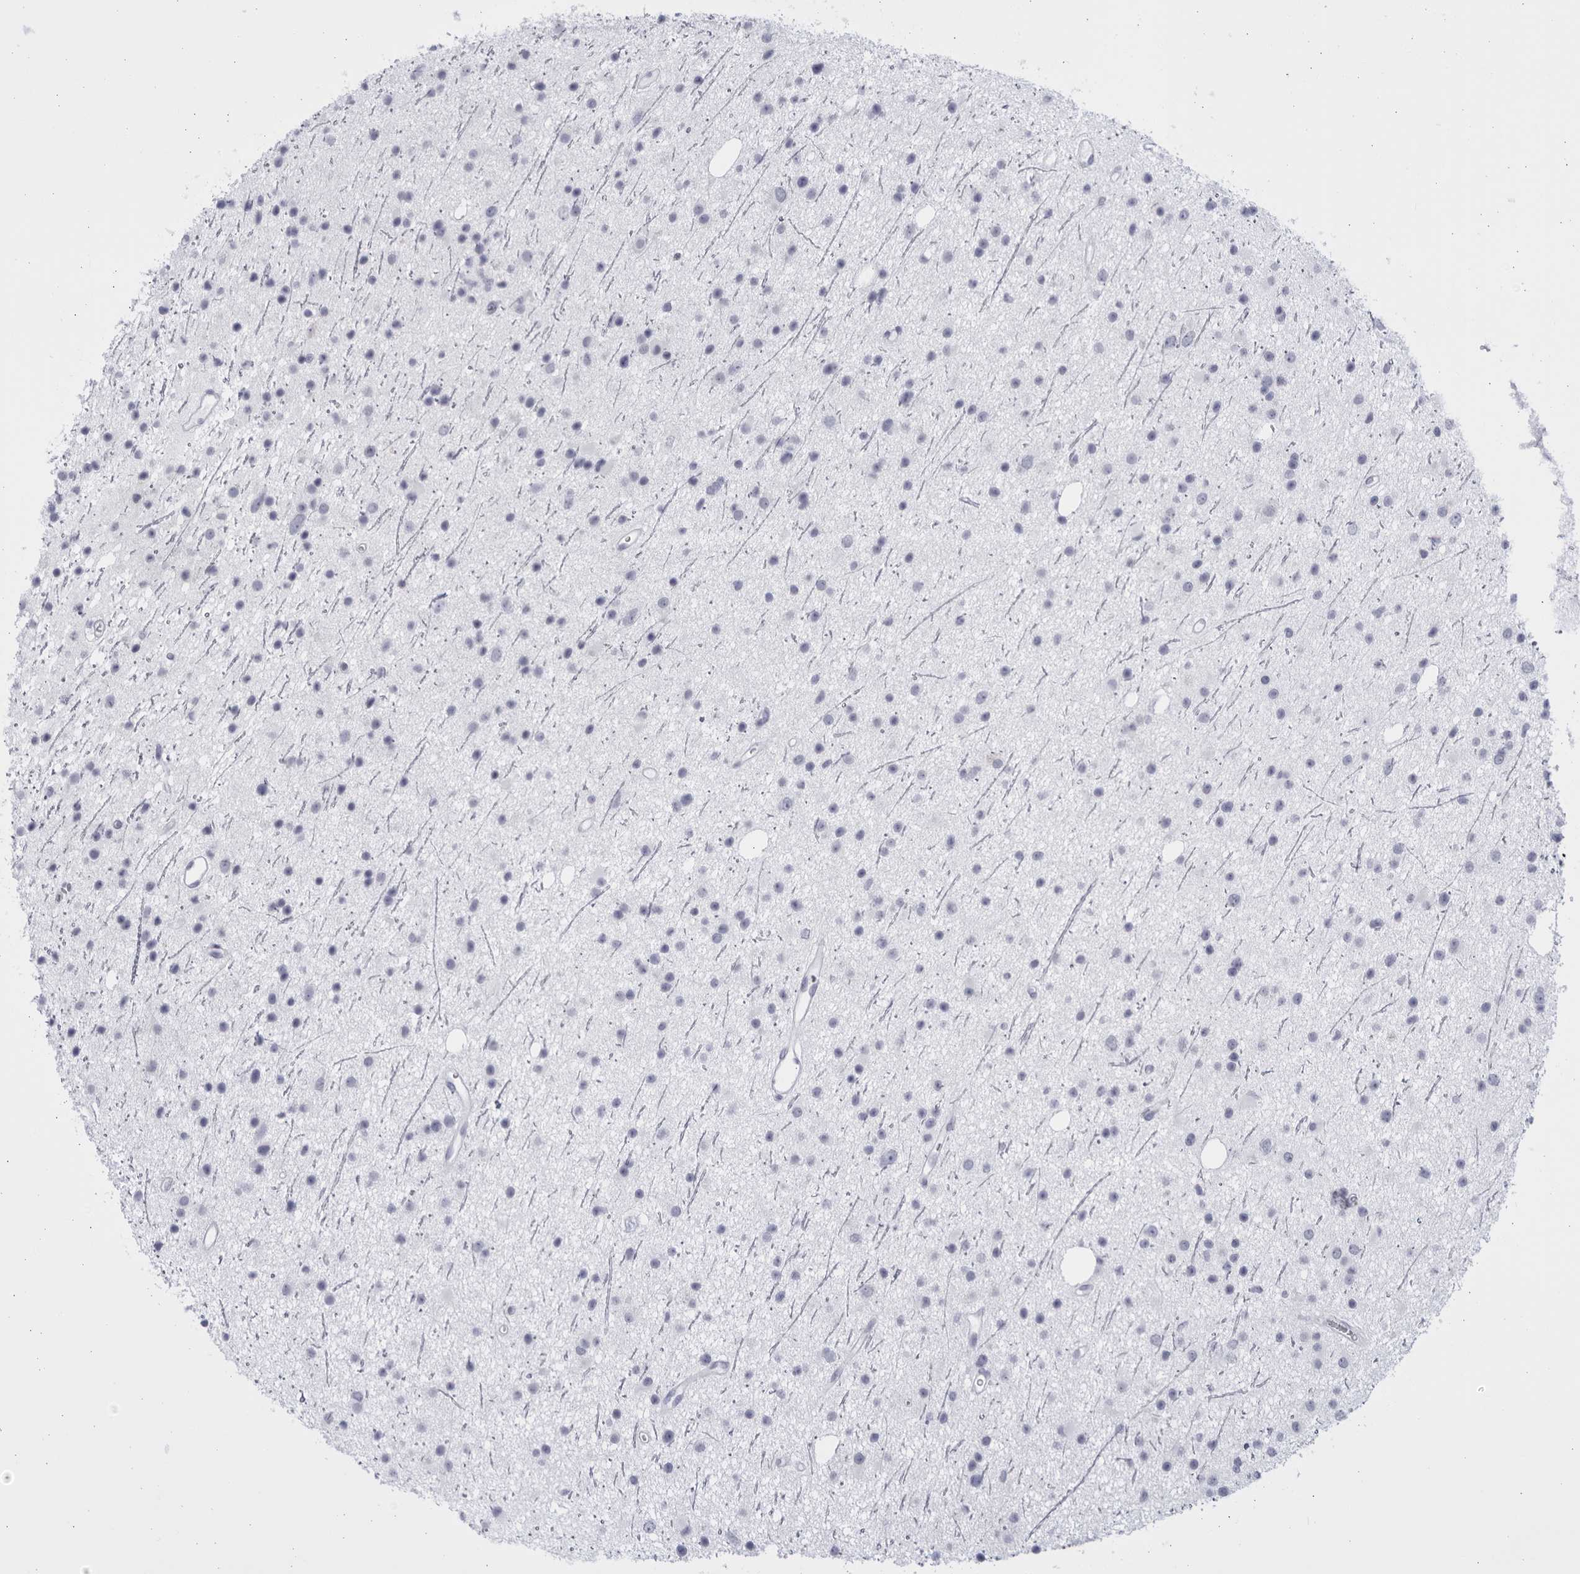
{"staining": {"intensity": "negative", "quantity": "none", "location": "none"}, "tissue": "glioma", "cell_type": "Tumor cells", "image_type": "cancer", "snomed": [{"axis": "morphology", "description": "Glioma, malignant, Low grade"}, {"axis": "topography", "description": "Cerebral cortex"}], "caption": "High magnification brightfield microscopy of glioma stained with DAB (brown) and counterstained with hematoxylin (blue): tumor cells show no significant staining.", "gene": "CCDC181", "patient": {"sex": "female", "age": 39}}